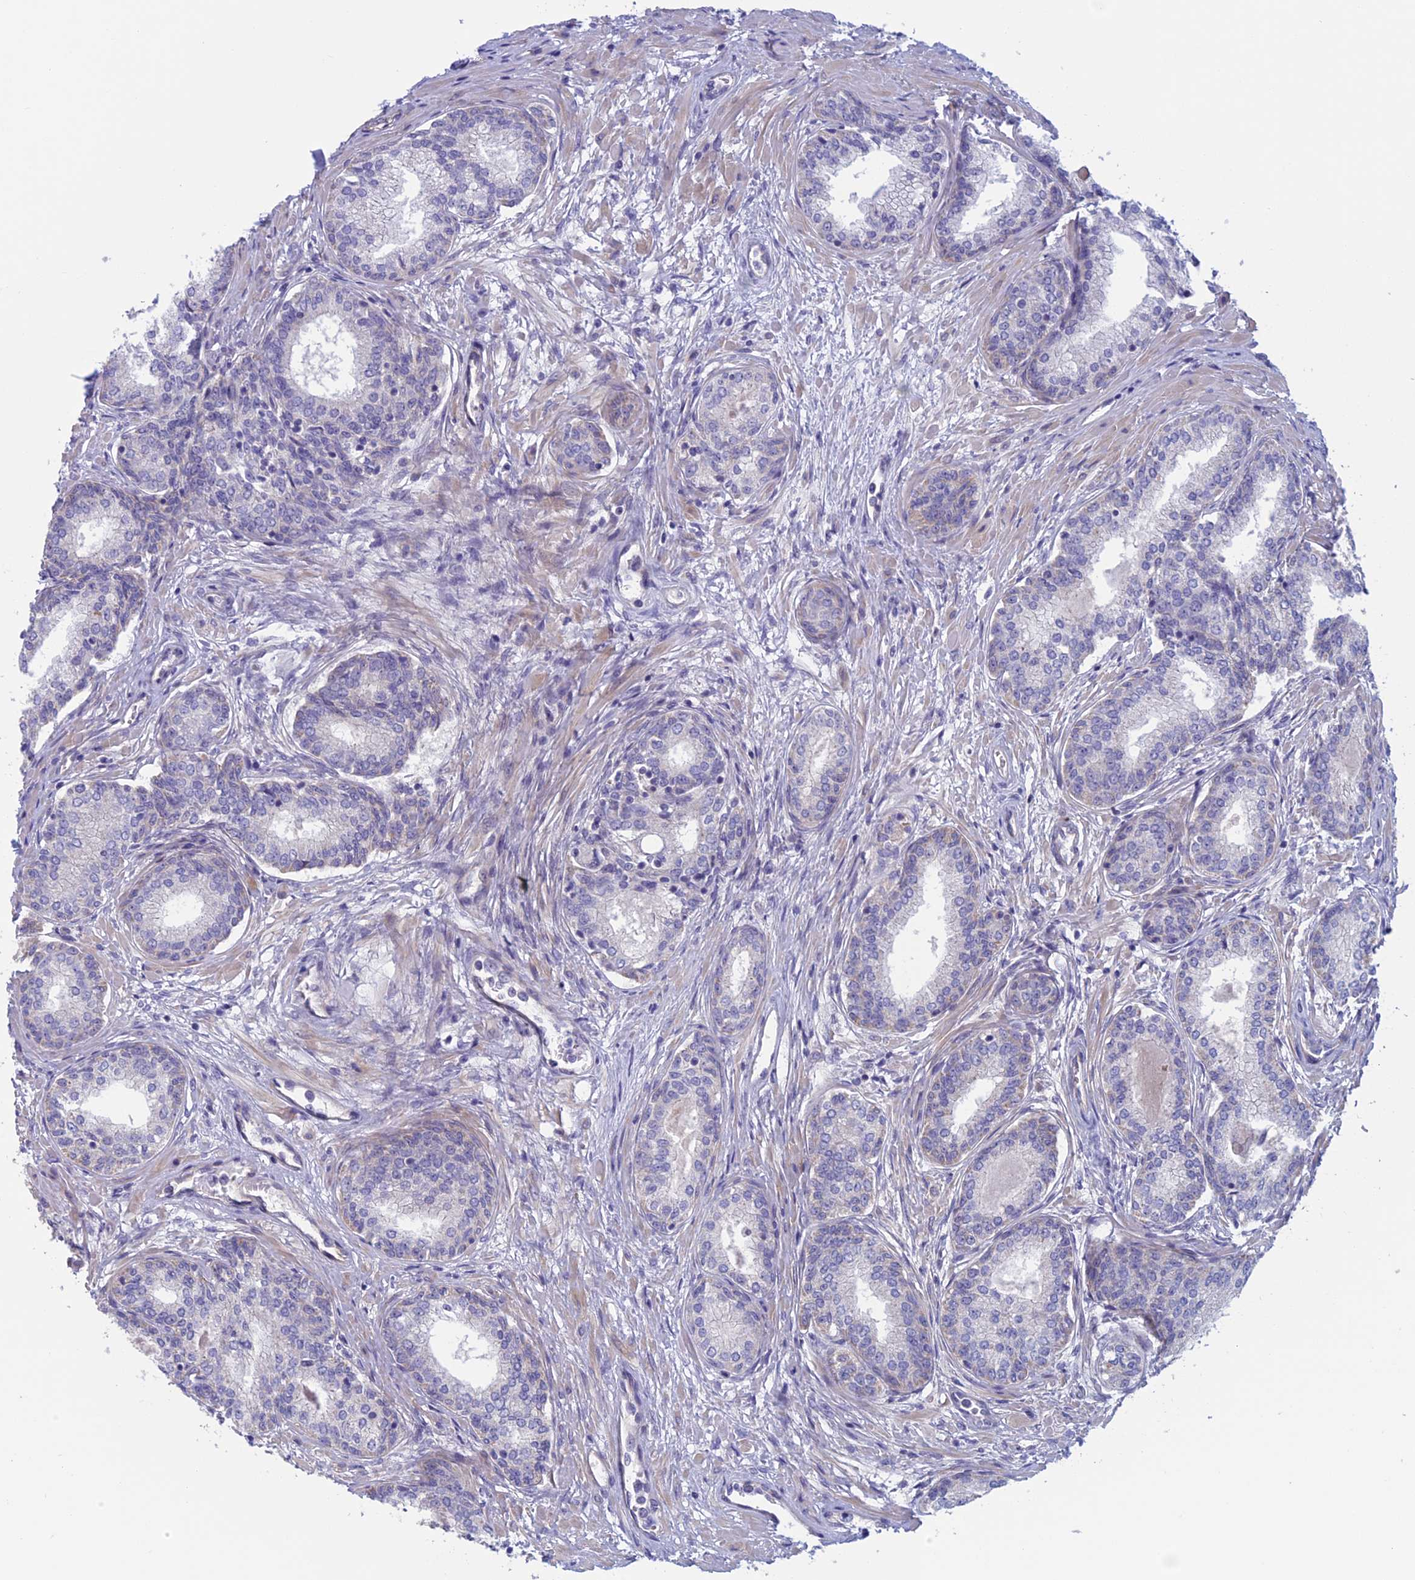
{"staining": {"intensity": "negative", "quantity": "none", "location": "none"}, "tissue": "prostate cancer", "cell_type": "Tumor cells", "image_type": "cancer", "snomed": [{"axis": "morphology", "description": "Adenocarcinoma, High grade"}, {"axis": "topography", "description": "Prostate"}], "caption": "The photomicrograph shows no significant positivity in tumor cells of prostate high-grade adenocarcinoma.", "gene": "CNOT6L", "patient": {"sex": "male", "age": 67}}